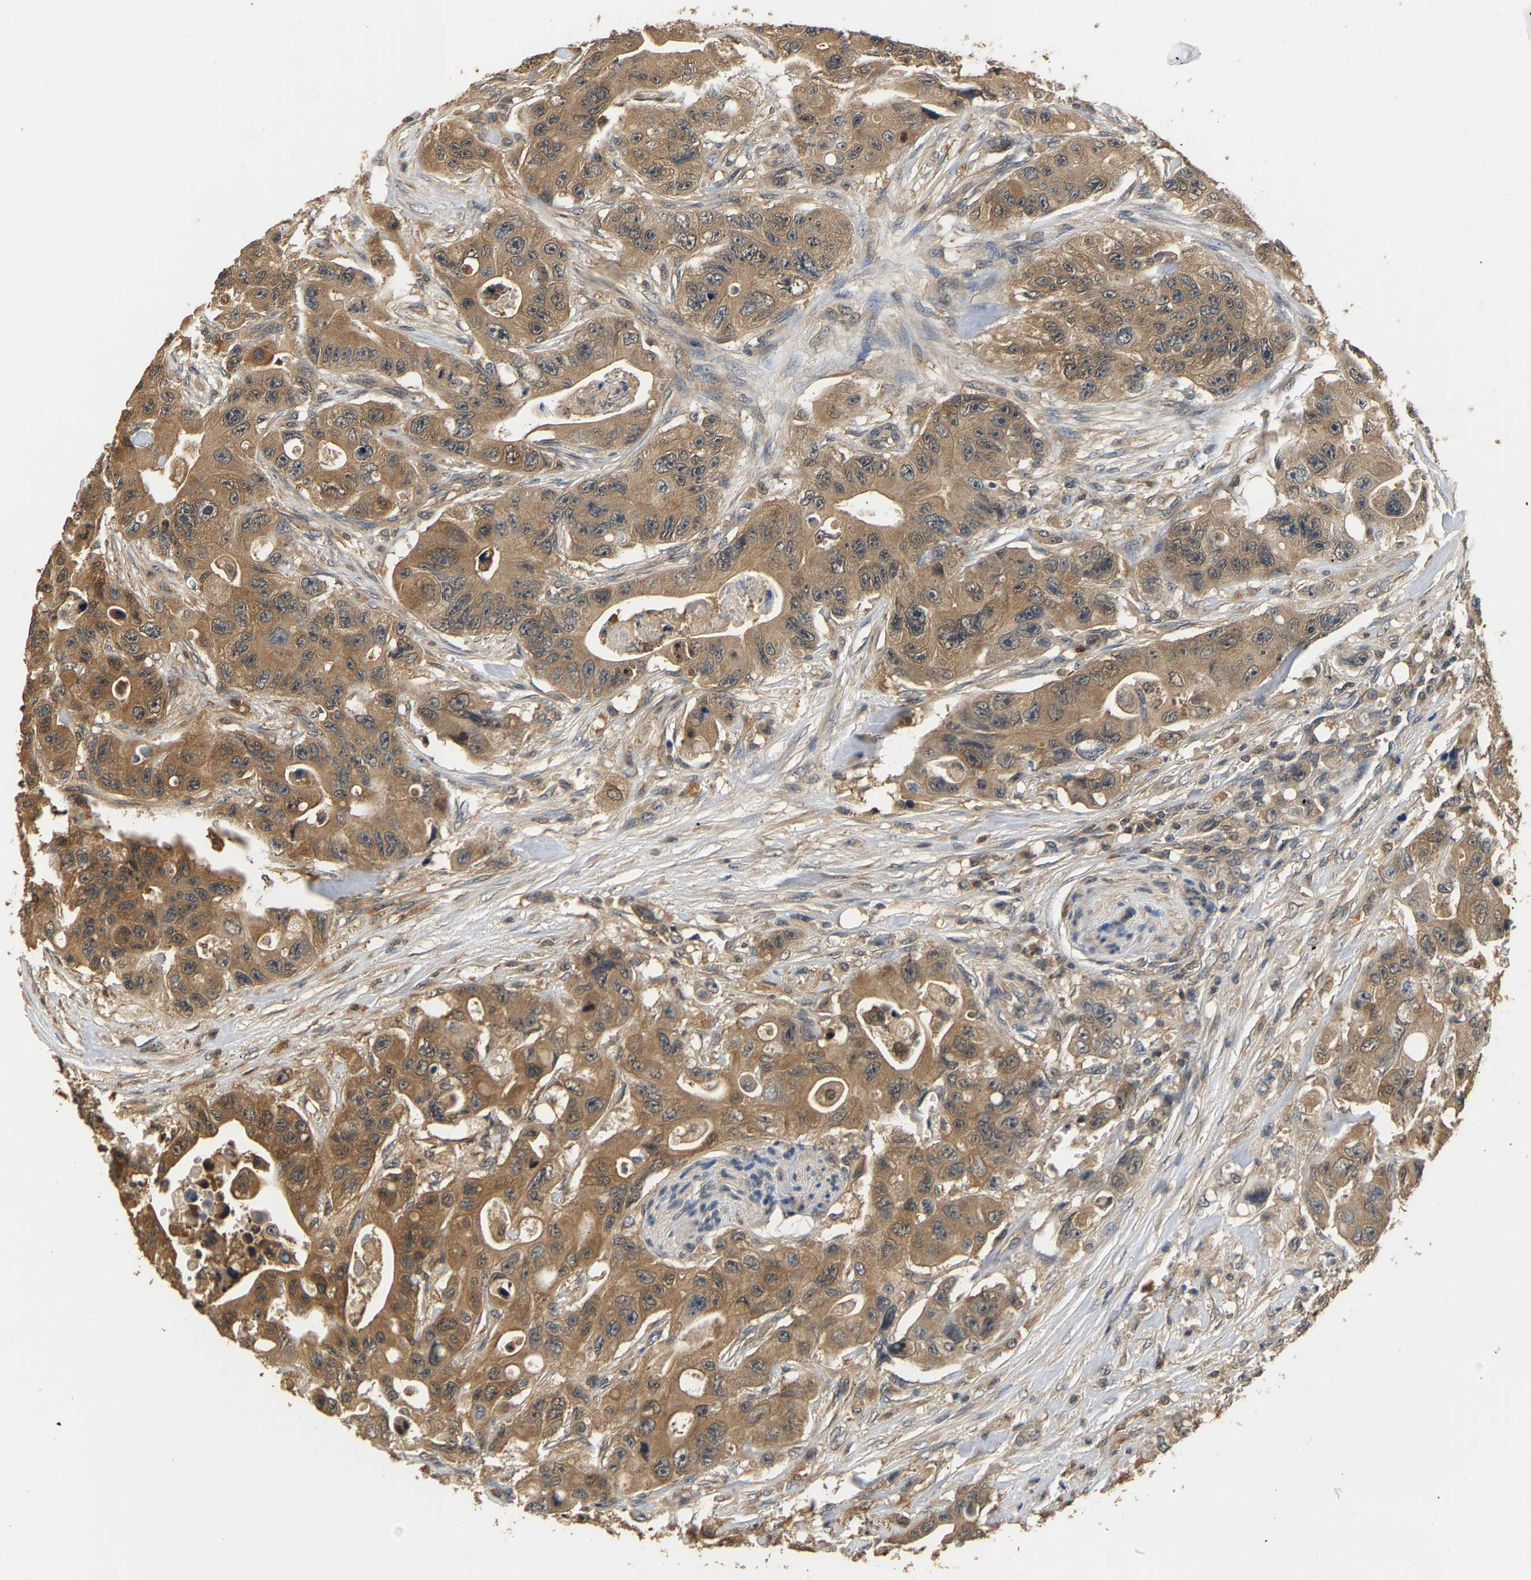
{"staining": {"intensity": "moderate", "quantity": ">75%", "location": "cytoplasmic/membranous"}, "tissue": "colorectal cancer", "cell_type": "Tumor cells", "image_type": "cancer", "snomed": [{"axis": "morphology", "description": "Adenocarcinoma, NOS"}, {"axis": "topography", "description": "Colon"}], "caption": "Human colorectal cancer stained with a protein marker exhibits moderate staining in tumor cells.", "gene": "GPI", "patient": {"sex": "female", "age": 46}}